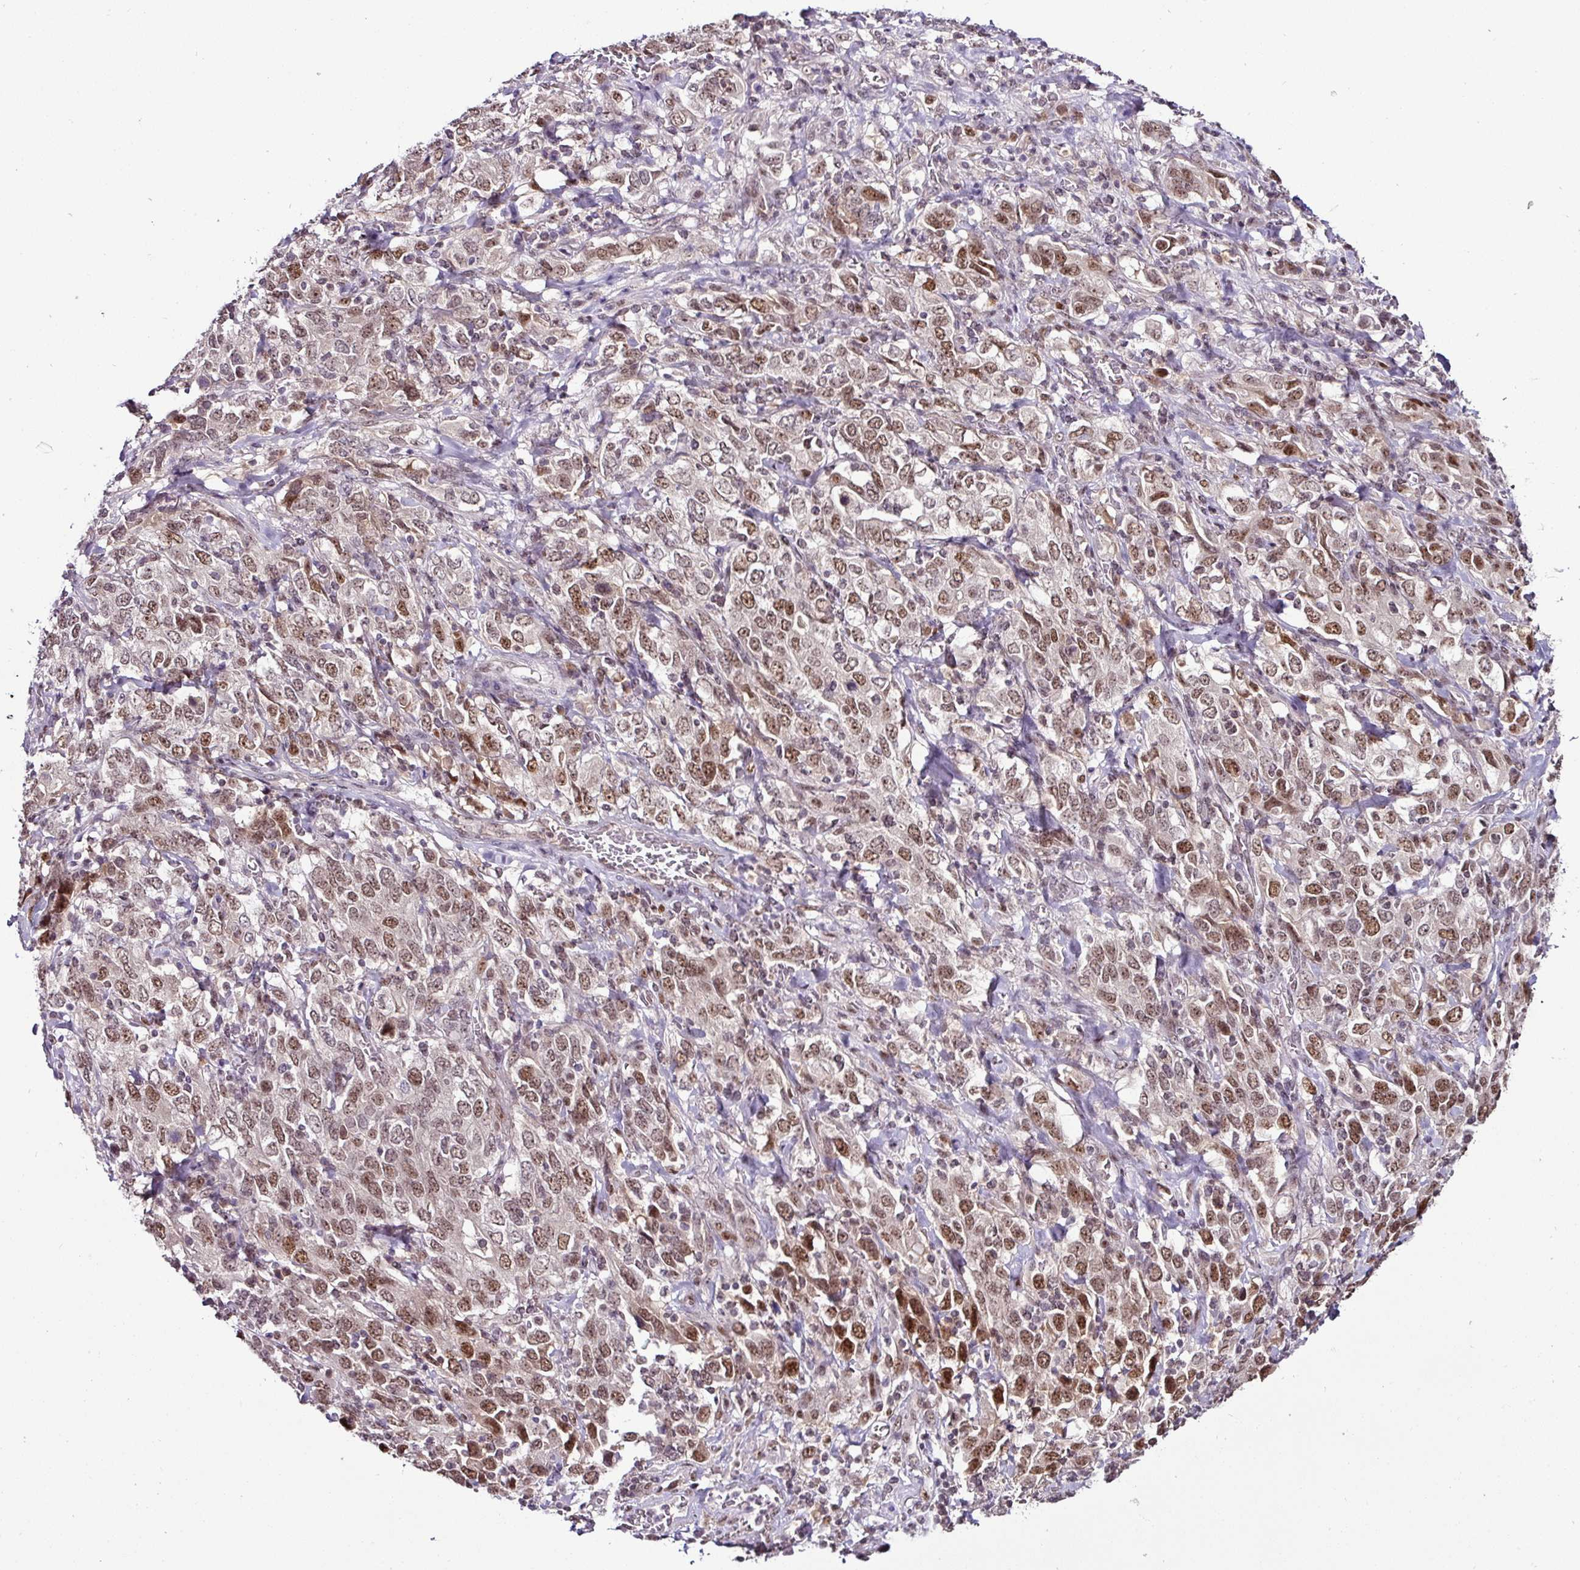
{"staining": {"intensity": "moderate", "quantity": ">75%", "location": "nuclear"}, "tissue": "stomach cancer", "cell_type": "Tumor cells", "image_type": "cancer", "snomed": [{"axis": "morphology", "description": "Adenocarcinoma, NOS"}, {"axis": "topography", "description": "Stomach, upper"}, {"axis": "topography", "description": "Stomach"}], "caption": "Protein analysis of adenocarcinoma (stomach) tissue shows moderate nuclear staining in about >75% of tumor cells. (Stains: DAB (3,3'-diaminobenzidine) in brown, nuclei in blue, Microscopy: brightfield microscopy at high magnification).", "gene": "KLF16", "patient": {"sex": "male", "age": 62}}